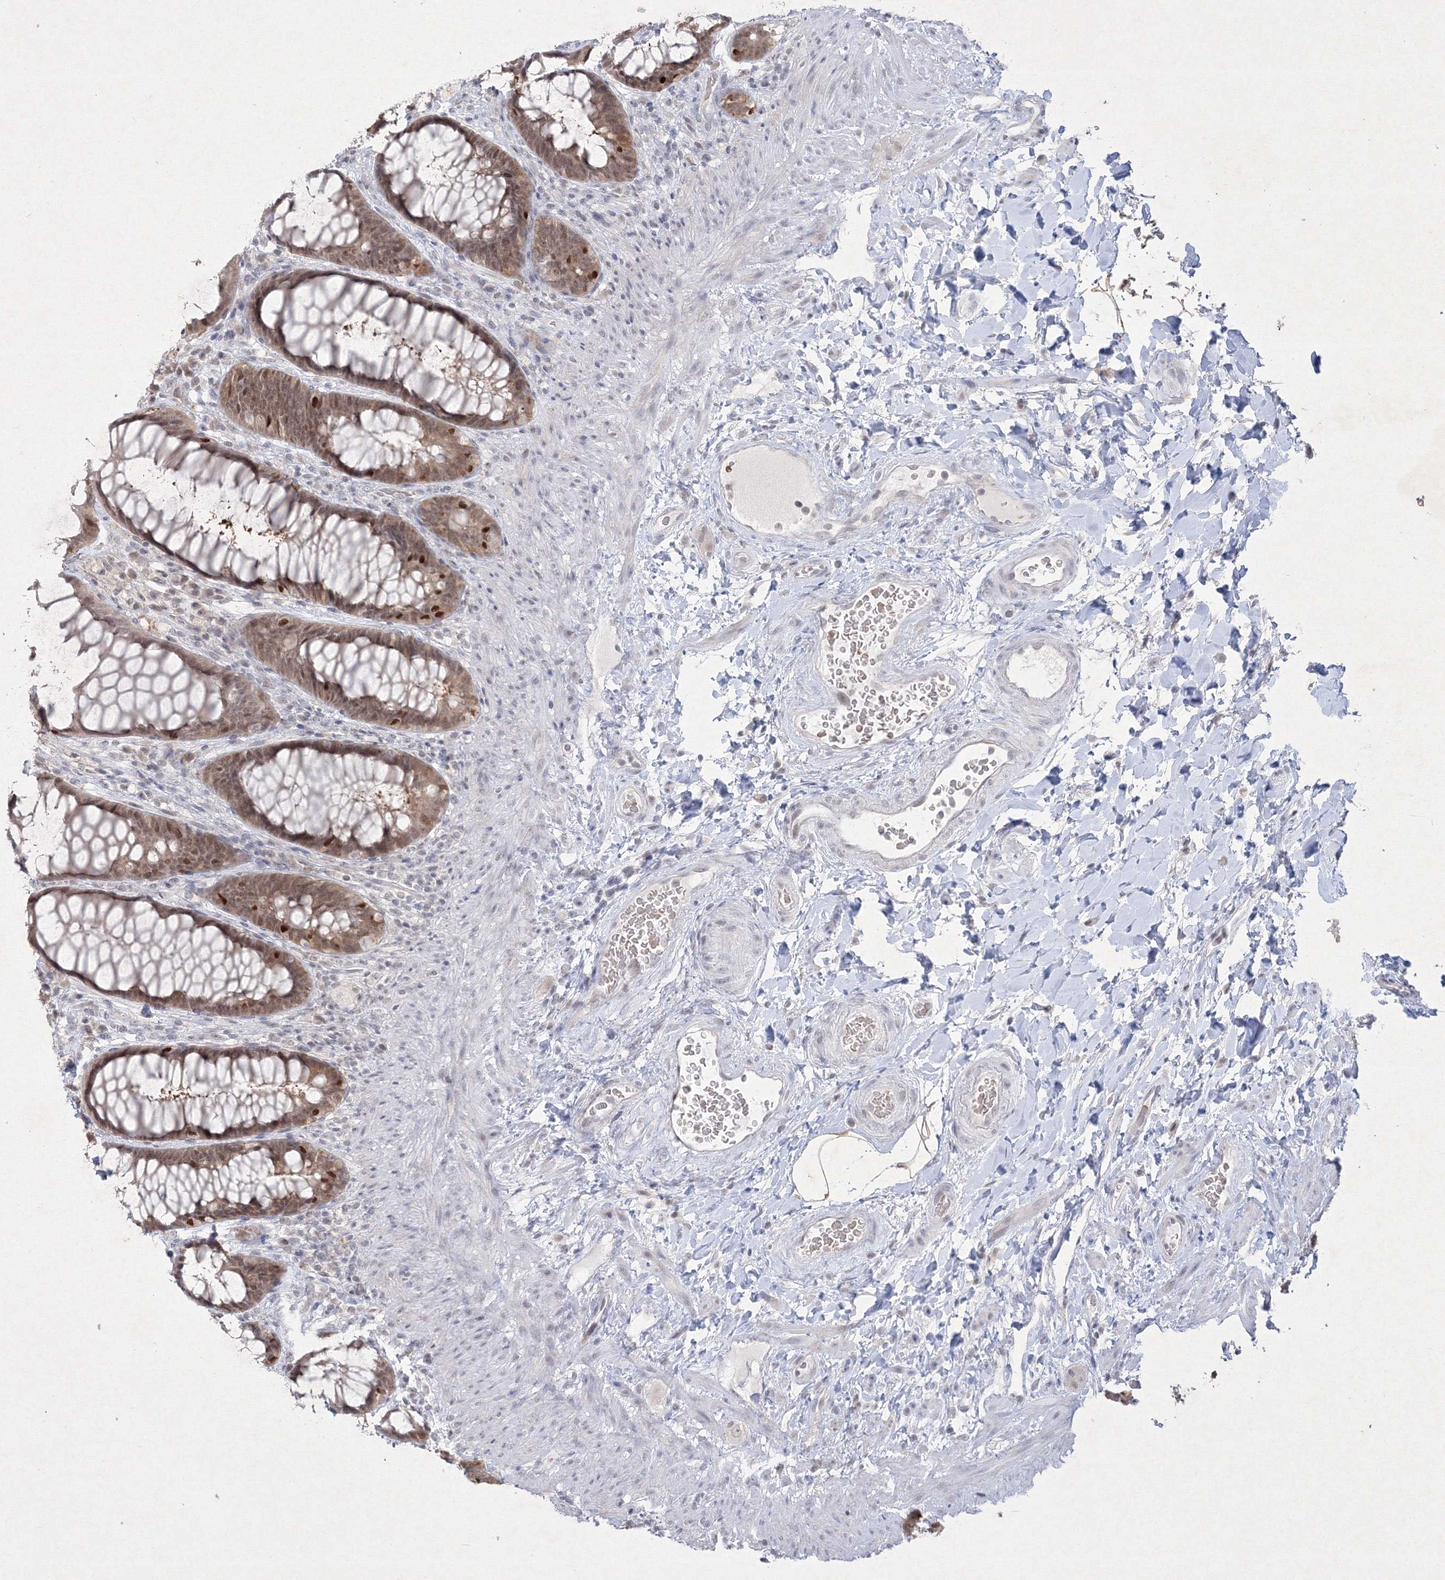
{"staining": {"intensity": "moderate", "quantity": ">75%", "location": "cytoplasmic/membranous,nuclear"}, "tissue": "rectum", "cell_type": "Glandular cells", "image_type": "normal", "snomed": [{"axis": "morphology", "description": "Normal tissue, NOS"}, {"axis": "topography", "description": "Rectum"}], "caption": "Glandular cells reveal medium levels of moderate cytoplasmic/membranous,nuclear expression in approximately >75% of cells in benign human rectum.", "gene": "NXPE3", "patient": {"sex": "female", "age": 46}}